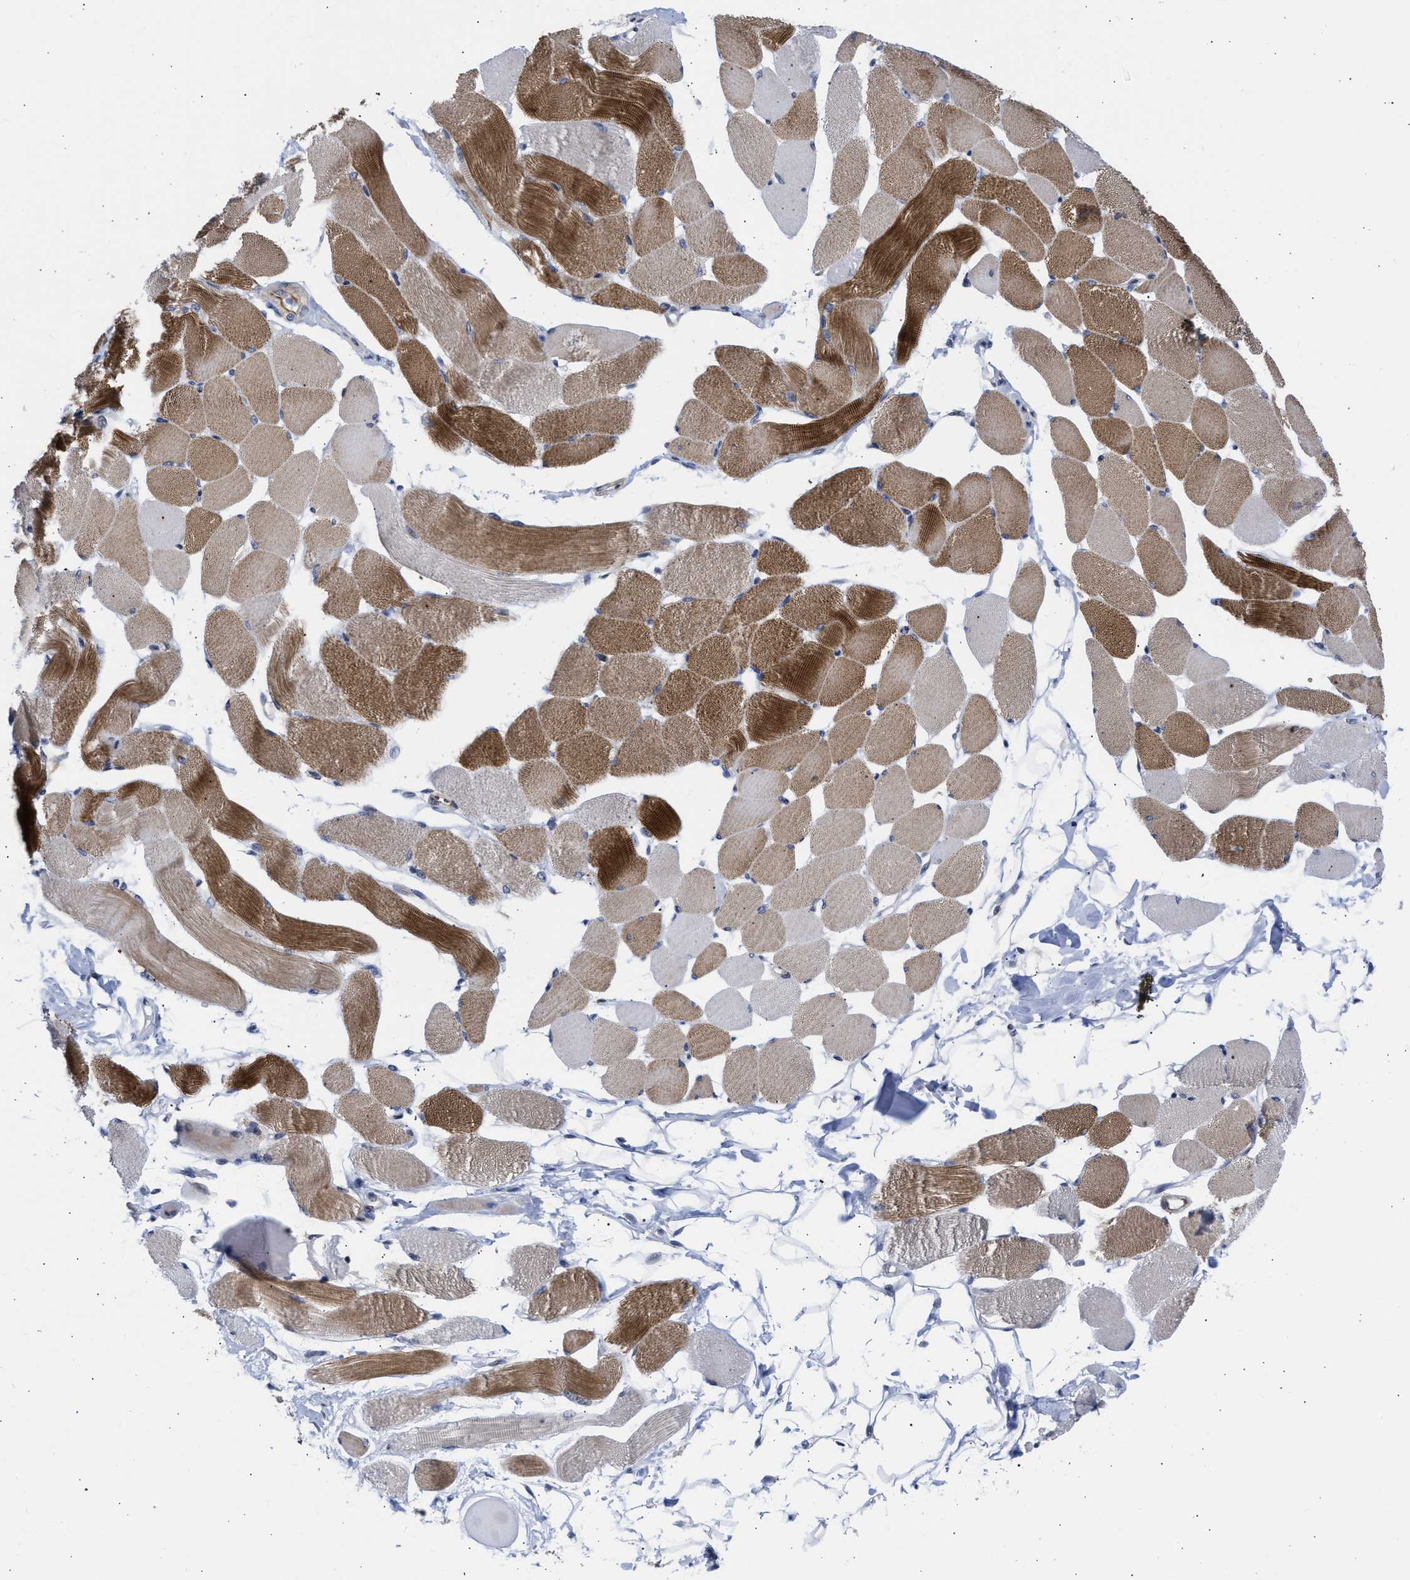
{"staining": {"intensity": "moderate", "quantity": "25%-75%", "location": "cytoplasmic/membranous"}, "tissue": "skeletal muscle", "cell_type": "Myocytes", "image_type": "normal", "snomed": [{"axis": "morphology", "description": "Normal tissue, NOS"}, {"axis": "topography", "description": "Skeletal muscle"}, {"axis": "topography", "description": "Peripheral nerve tissue"}], "caption": "Normal skeletal muscle demonstrates moderate cytoplasmic/membranous staining in about 25%-75% of myocytes.", "gene": "NUP35", "patient": {"sex": "female", "age": 84}}